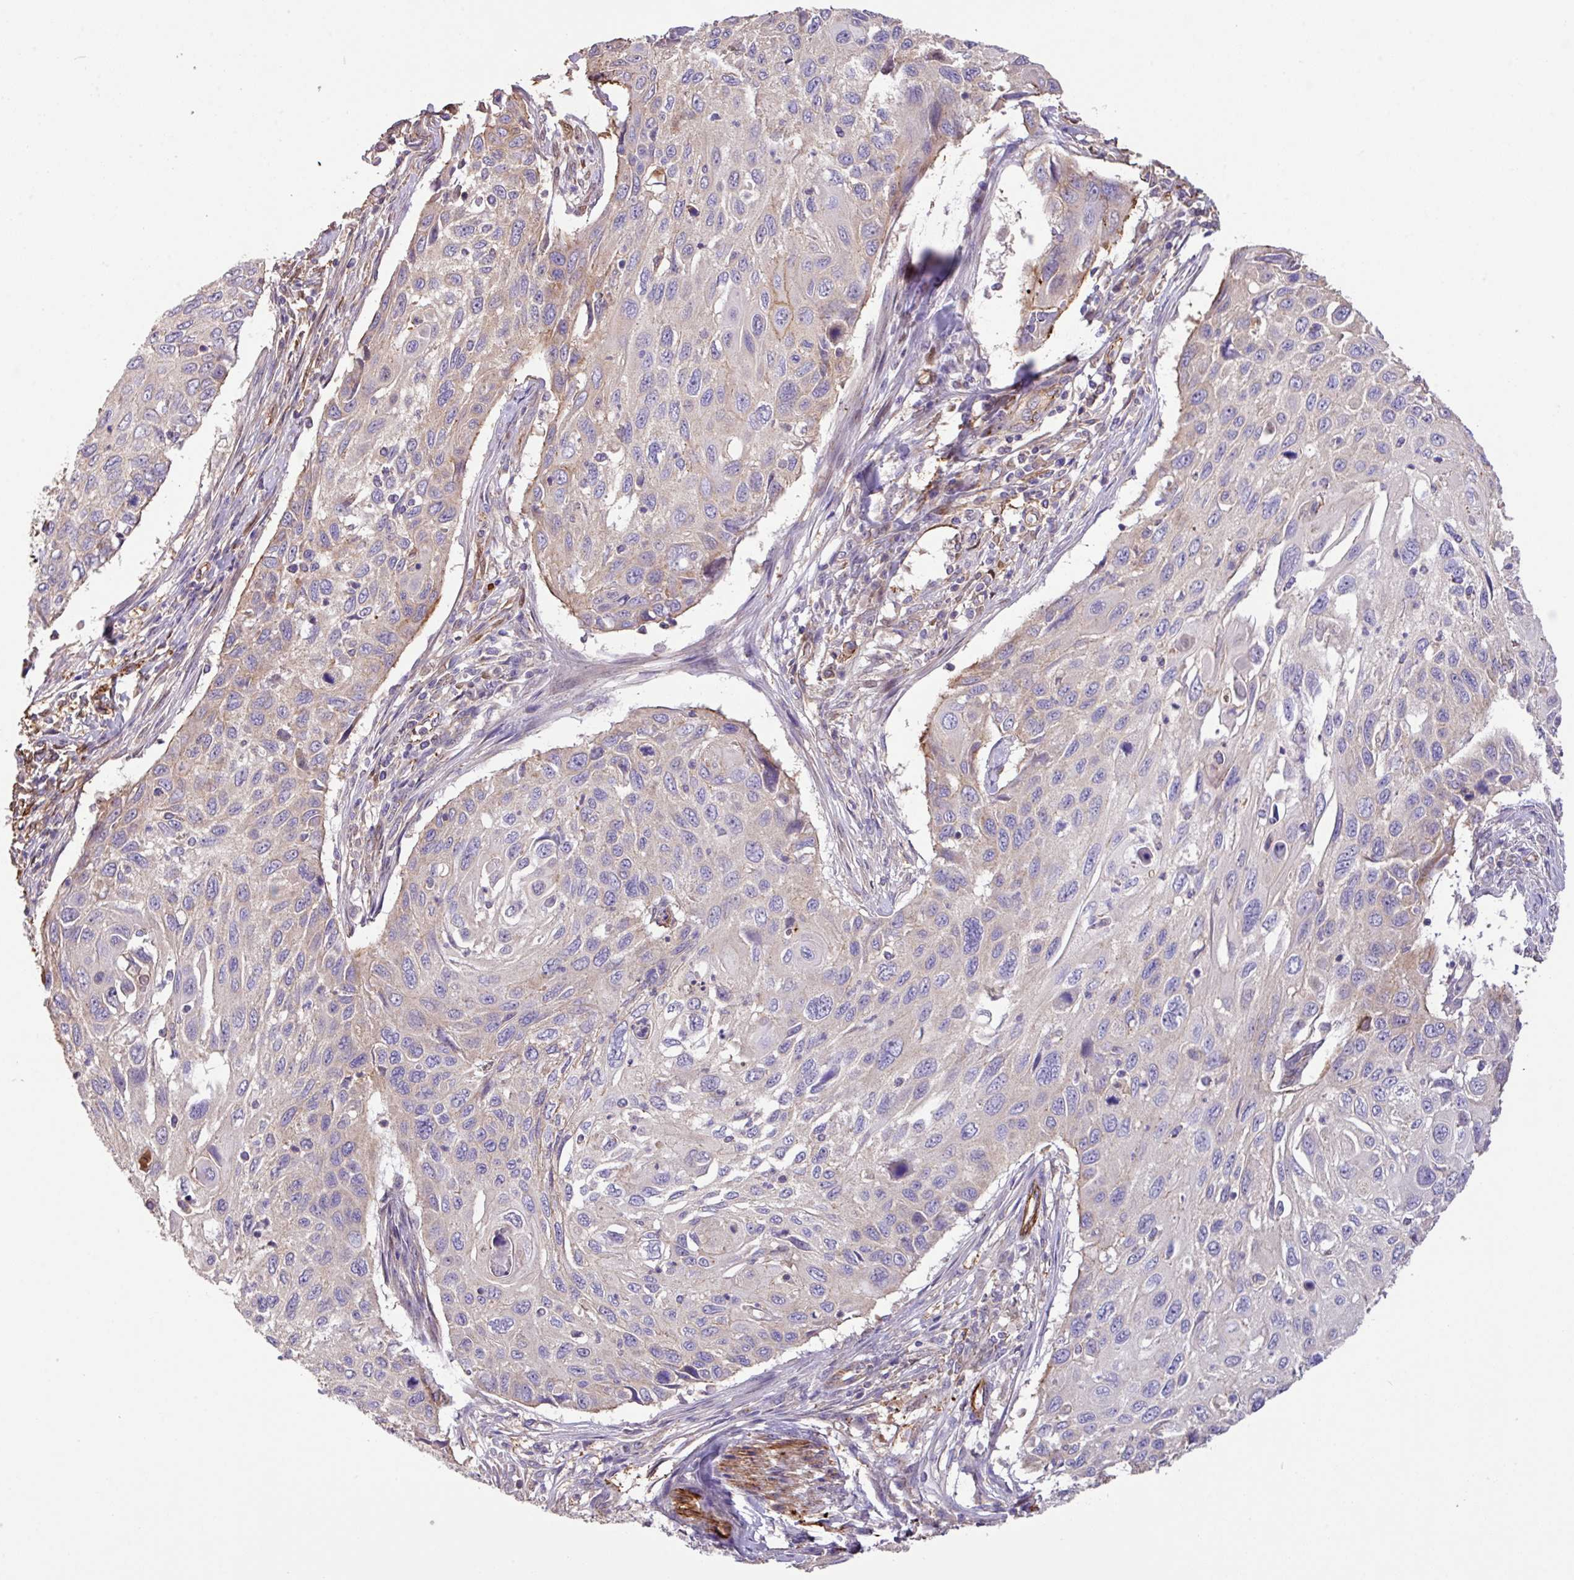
{"staining": {"intensity": "weak", "quantity": "<25%", "location": "cytoplasmic/membranous"}, "tissue": "cervical cancer", "cell_type": "Tumor cells", "image_type": "cancer", "snomed": [{"axis": "morphology", "description": "Squamous cell carcinoma, NOS"}, {"axis": "topography", "description": "Cervix"}], "caption": "An IHC histopathology image of squamous cell carcinoma (cervical) is shown. There is no staining in tumor cells of squamous cell carcinoma (cervical).", "gene": "LRRC53", "patient": {"sex": "female", "age": 70}}